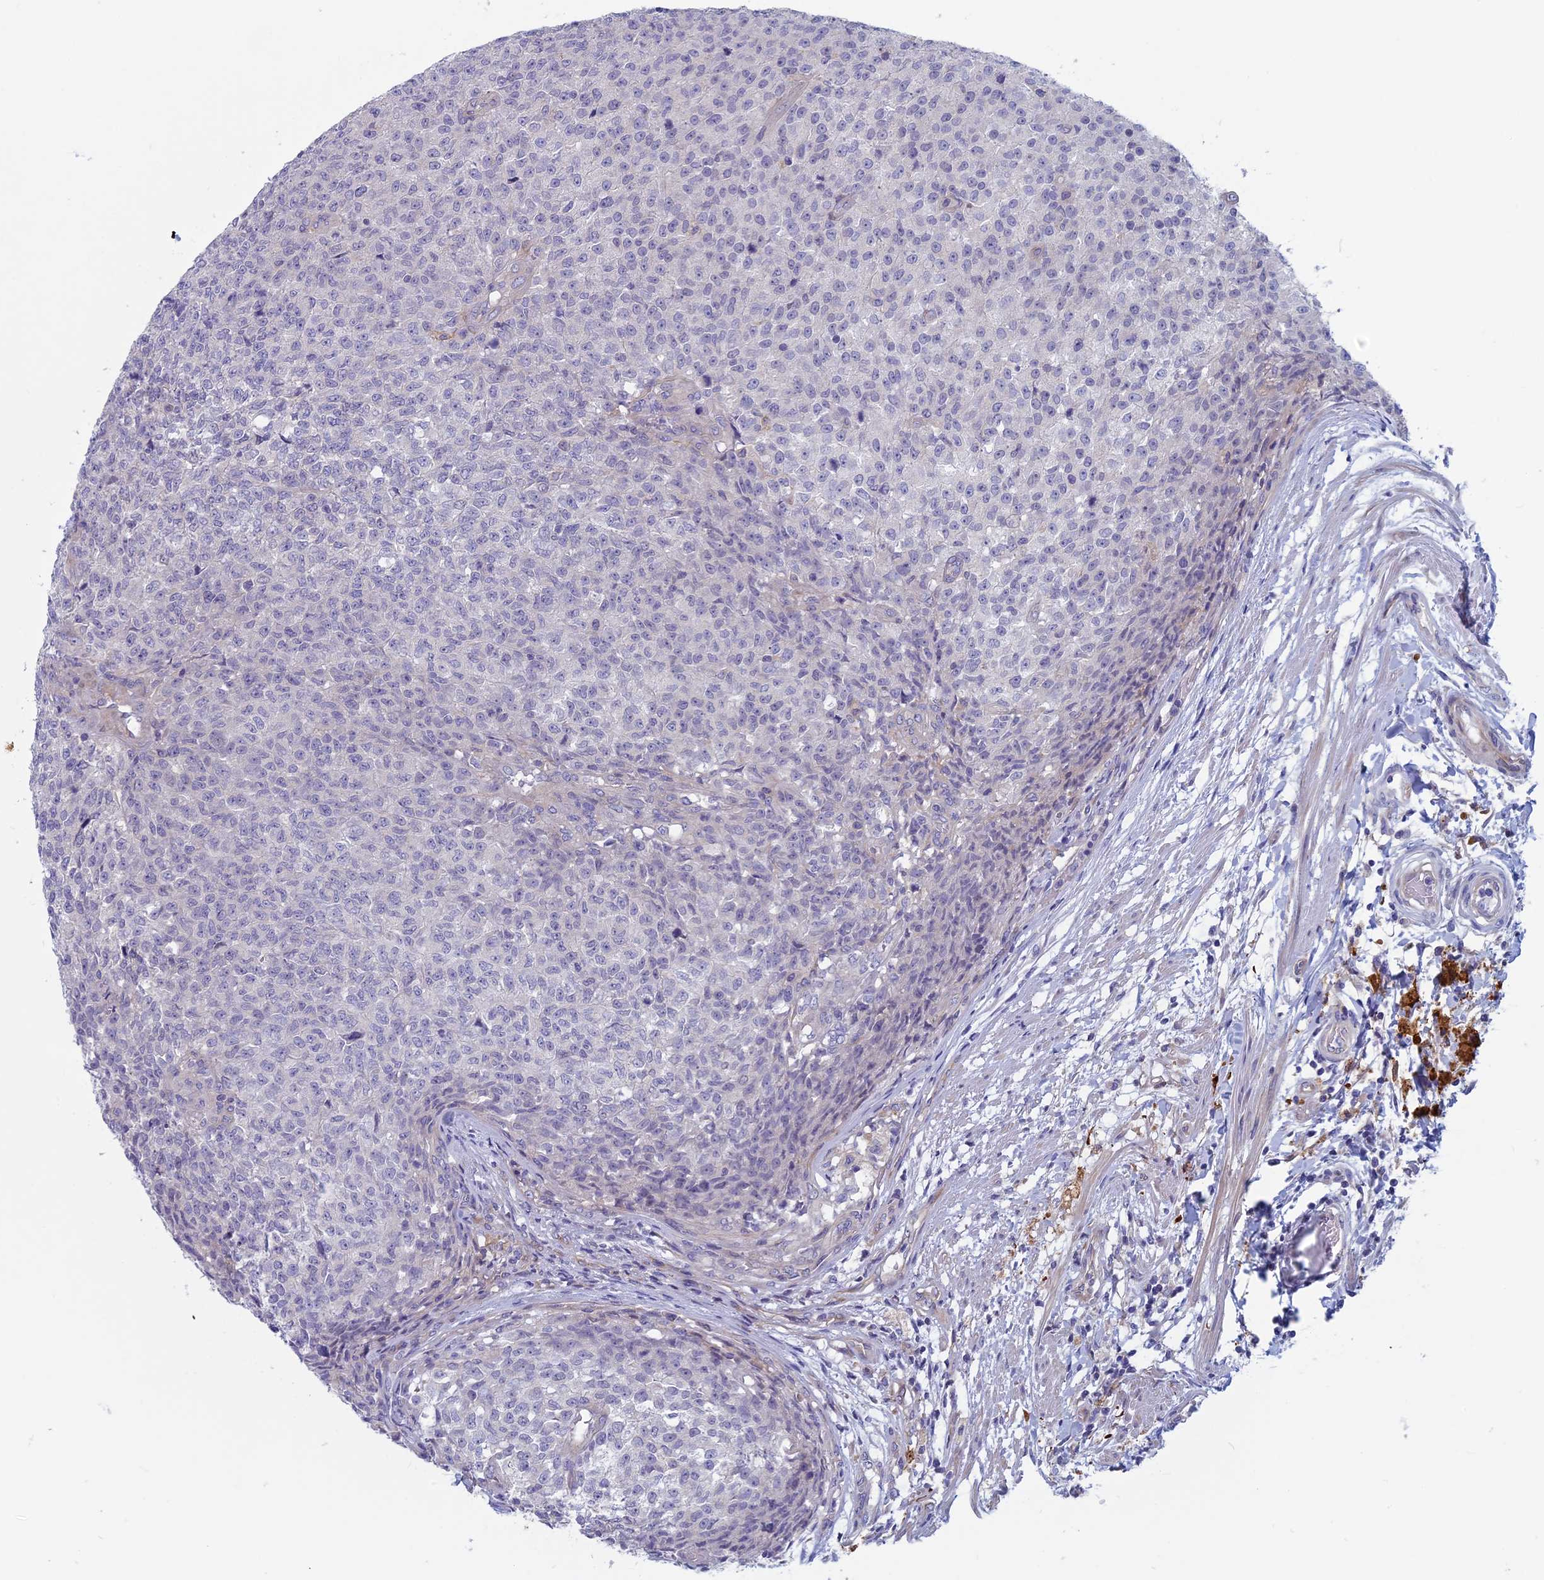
{"staining": {"intensity": "negative", "quantity": "none", "location": "none"}, "tissue": "testis cancer", "cell_type": "Tumor cells", "image_type": "cancer", "snomed": [{"axis": "morphology", "description": "Seminoma, NOS"}, {"axis": "topography", "description": "Testis"}], "caption": "Tumor cells show no significant expression in testis cancer.", "gene": "CNOT6L", "patient": {"sex": "male", "age": 59}}